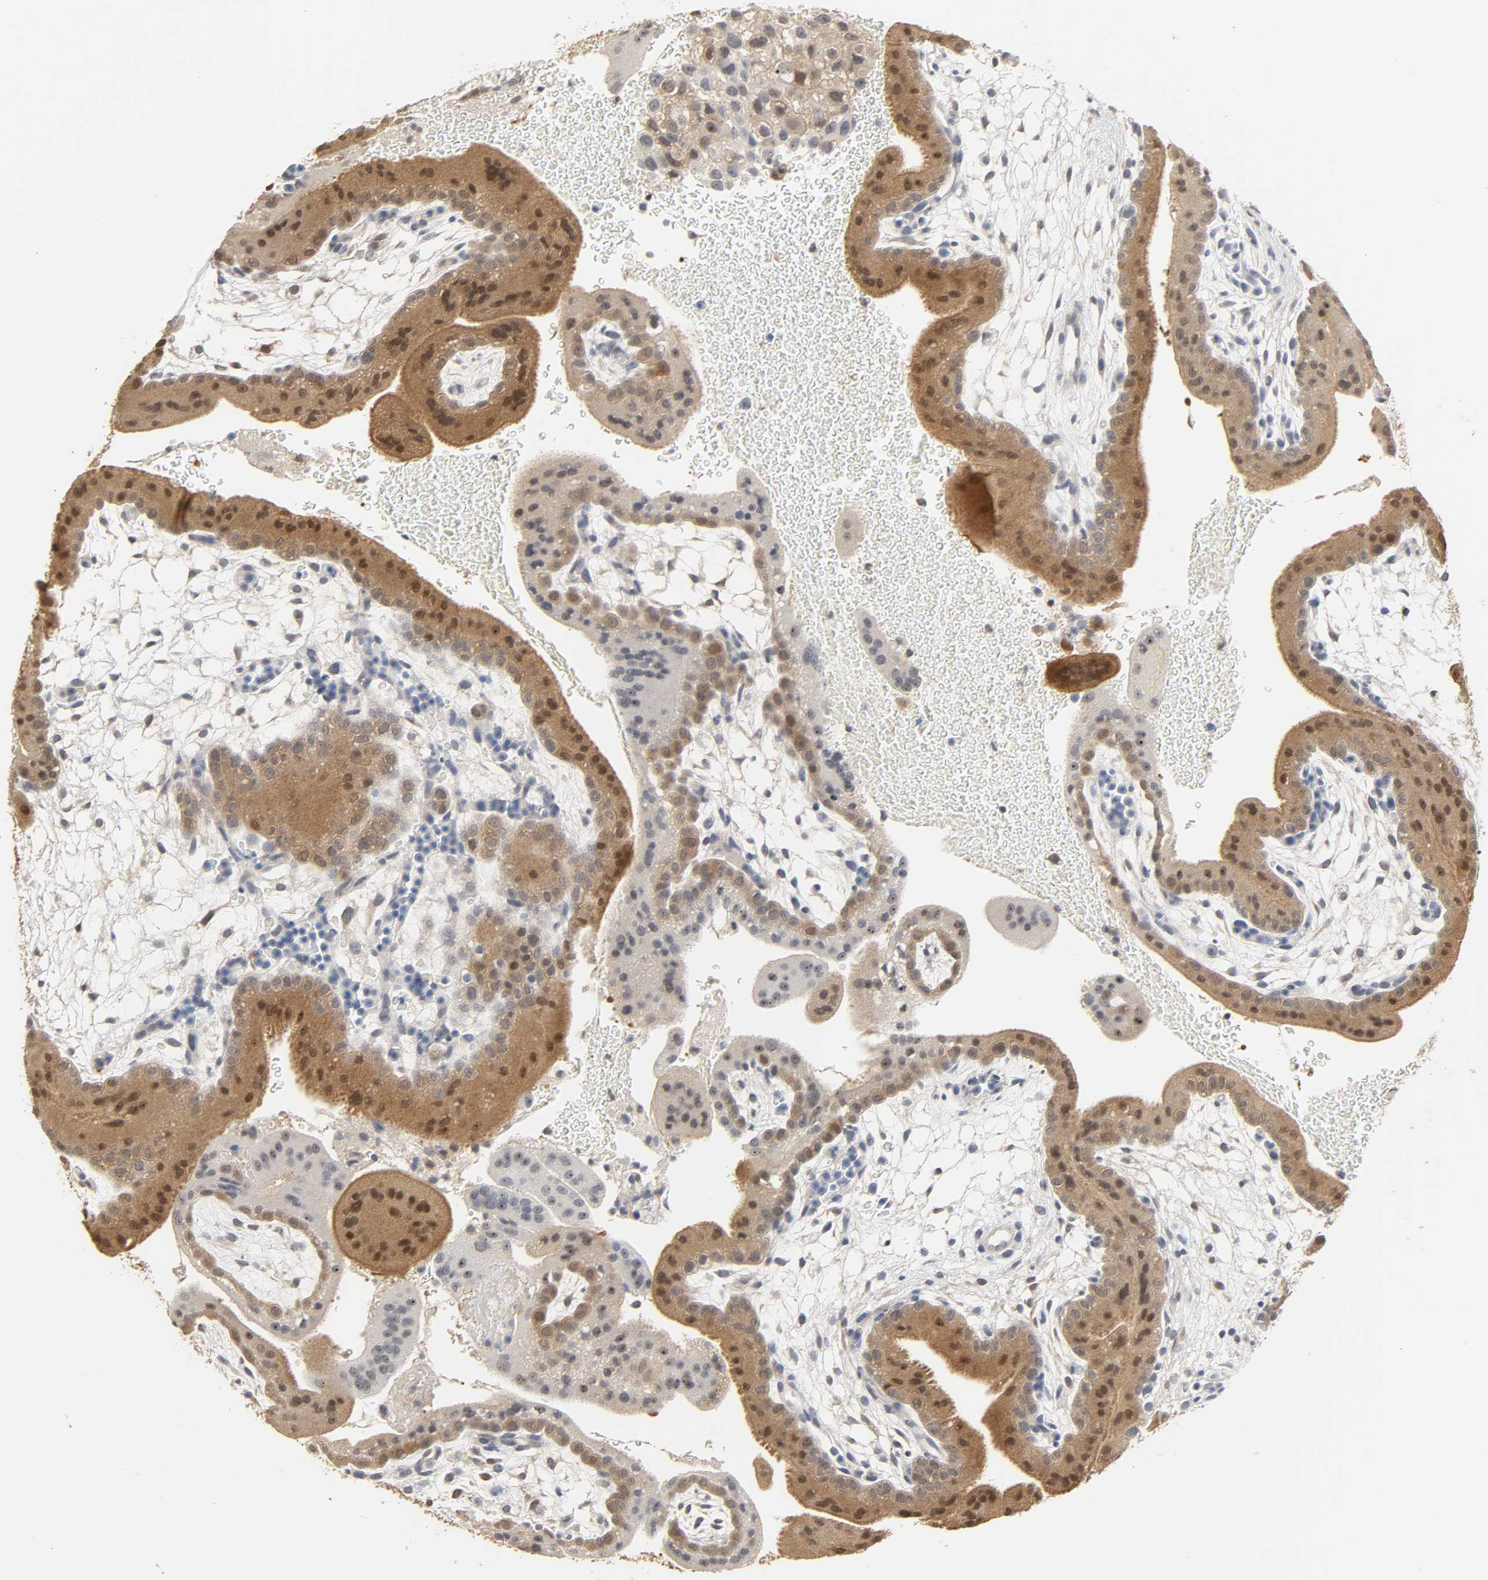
{"staining": {"intensity": "negative", "quantity": "none", "location": "none"}, "tissue": "placenta", "cell_type": "Decidual cells", "image_type": "normal", "snomed": [{"axis": "morphology", "description": "Normal tissue, NOS"}, {"axis": "topography", "description": "Placenta"}], "caption": "This histopathology image is of unremarkable placenta stained with immunohistochemistry to label a protein in brown with the nuclei are counter-stained blue. There is no positivity in decidual cells.", "gene": "MIF", "patient": {"sex": "female", "age": 19}}